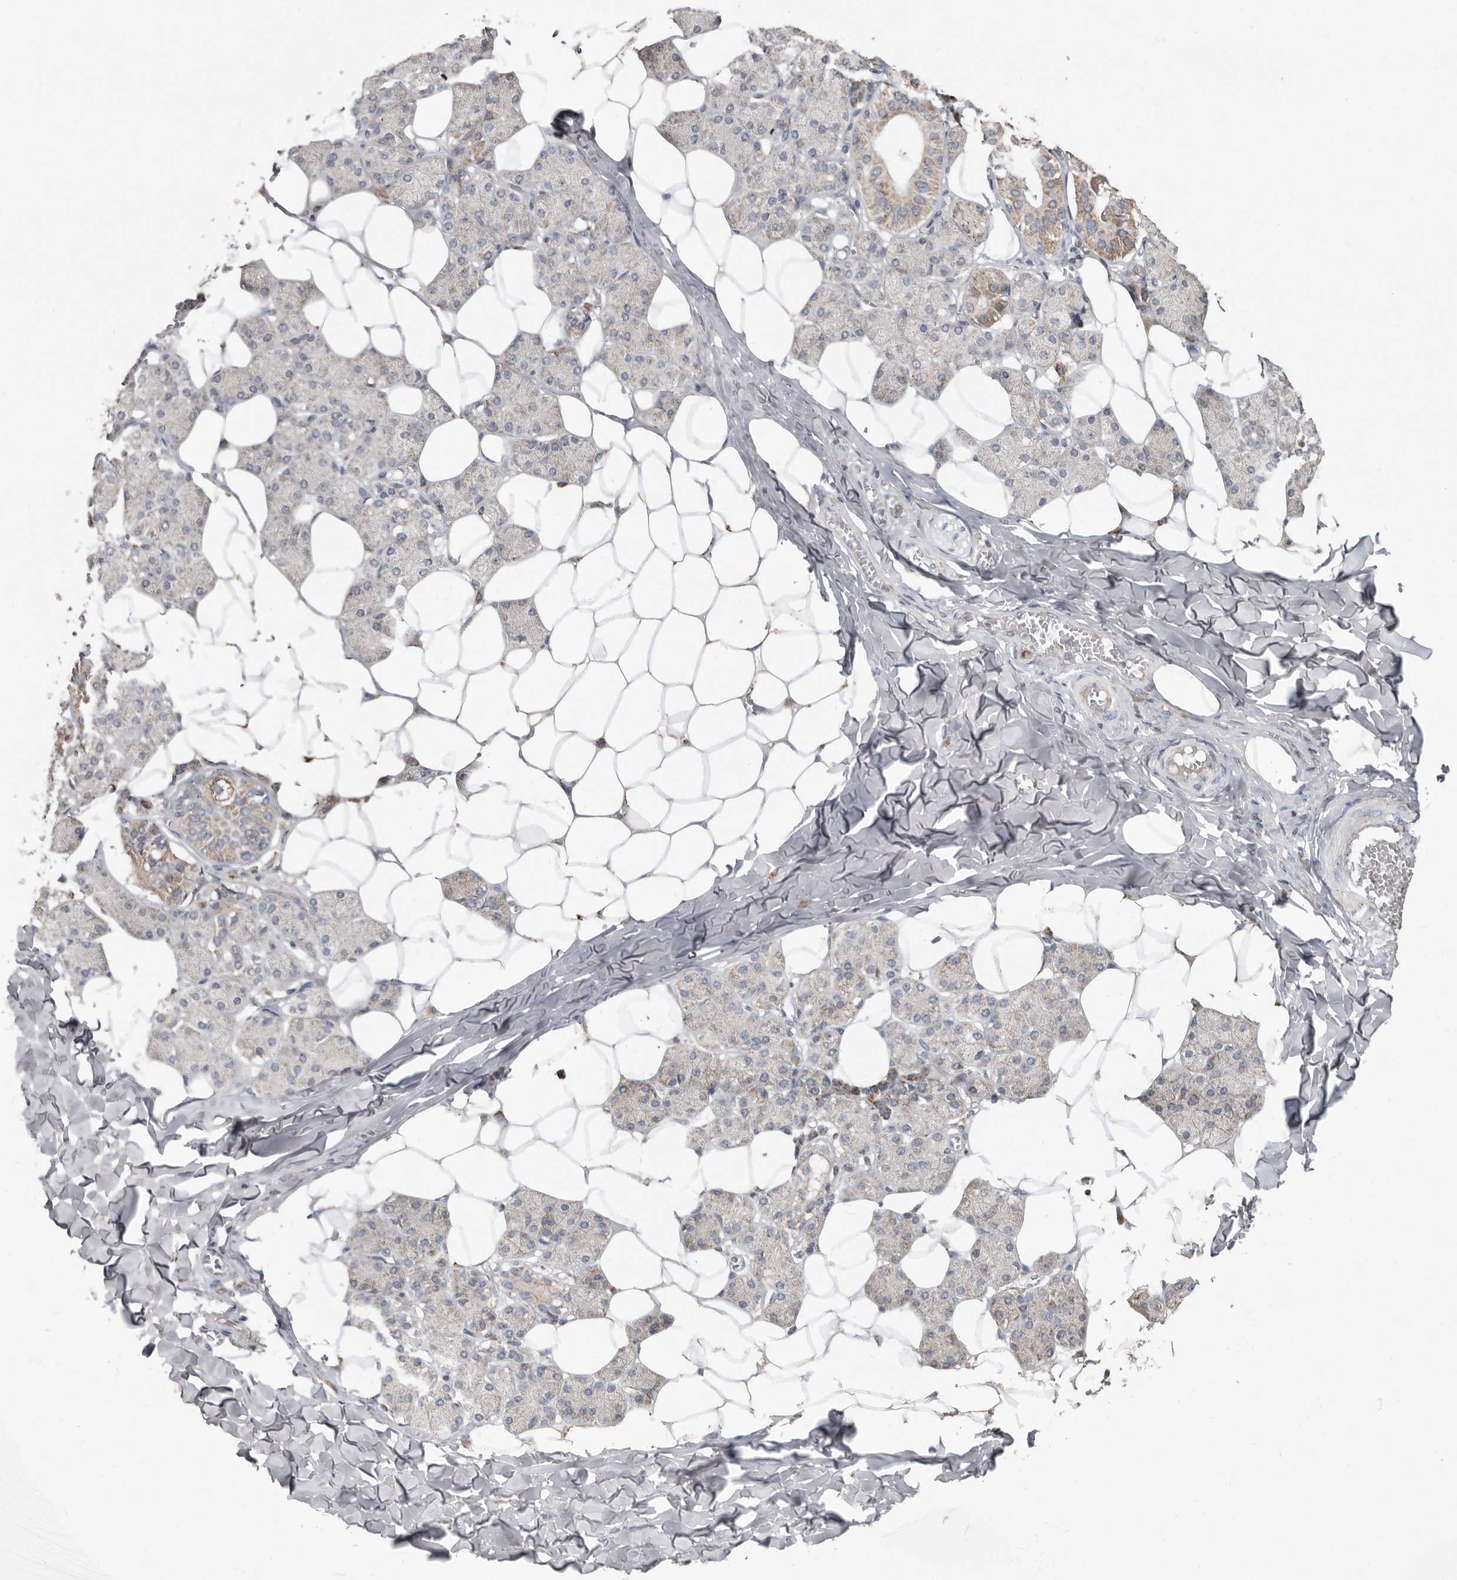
{"staining": {"intensity": "moderate", "quantity": "<25%", "location": "cytoplasmic/membranous"}, "tissue": "salivary gland", "cell_type": "Glandular cells", "image_type": "normal", "snomed": [{"axis": "morphology", "description": "Normal tissue, NOS"}, {"axis": "topography", "description": "Salivary gland"}], "caption": "Immunohistochemical staining of benign salivary gland reveals moderate cytoplasmic/membranous protein staining in approximately <25% of glandular cells.", "gene": "KIF26B", "patient": {"sex": "female", "age": 33}}